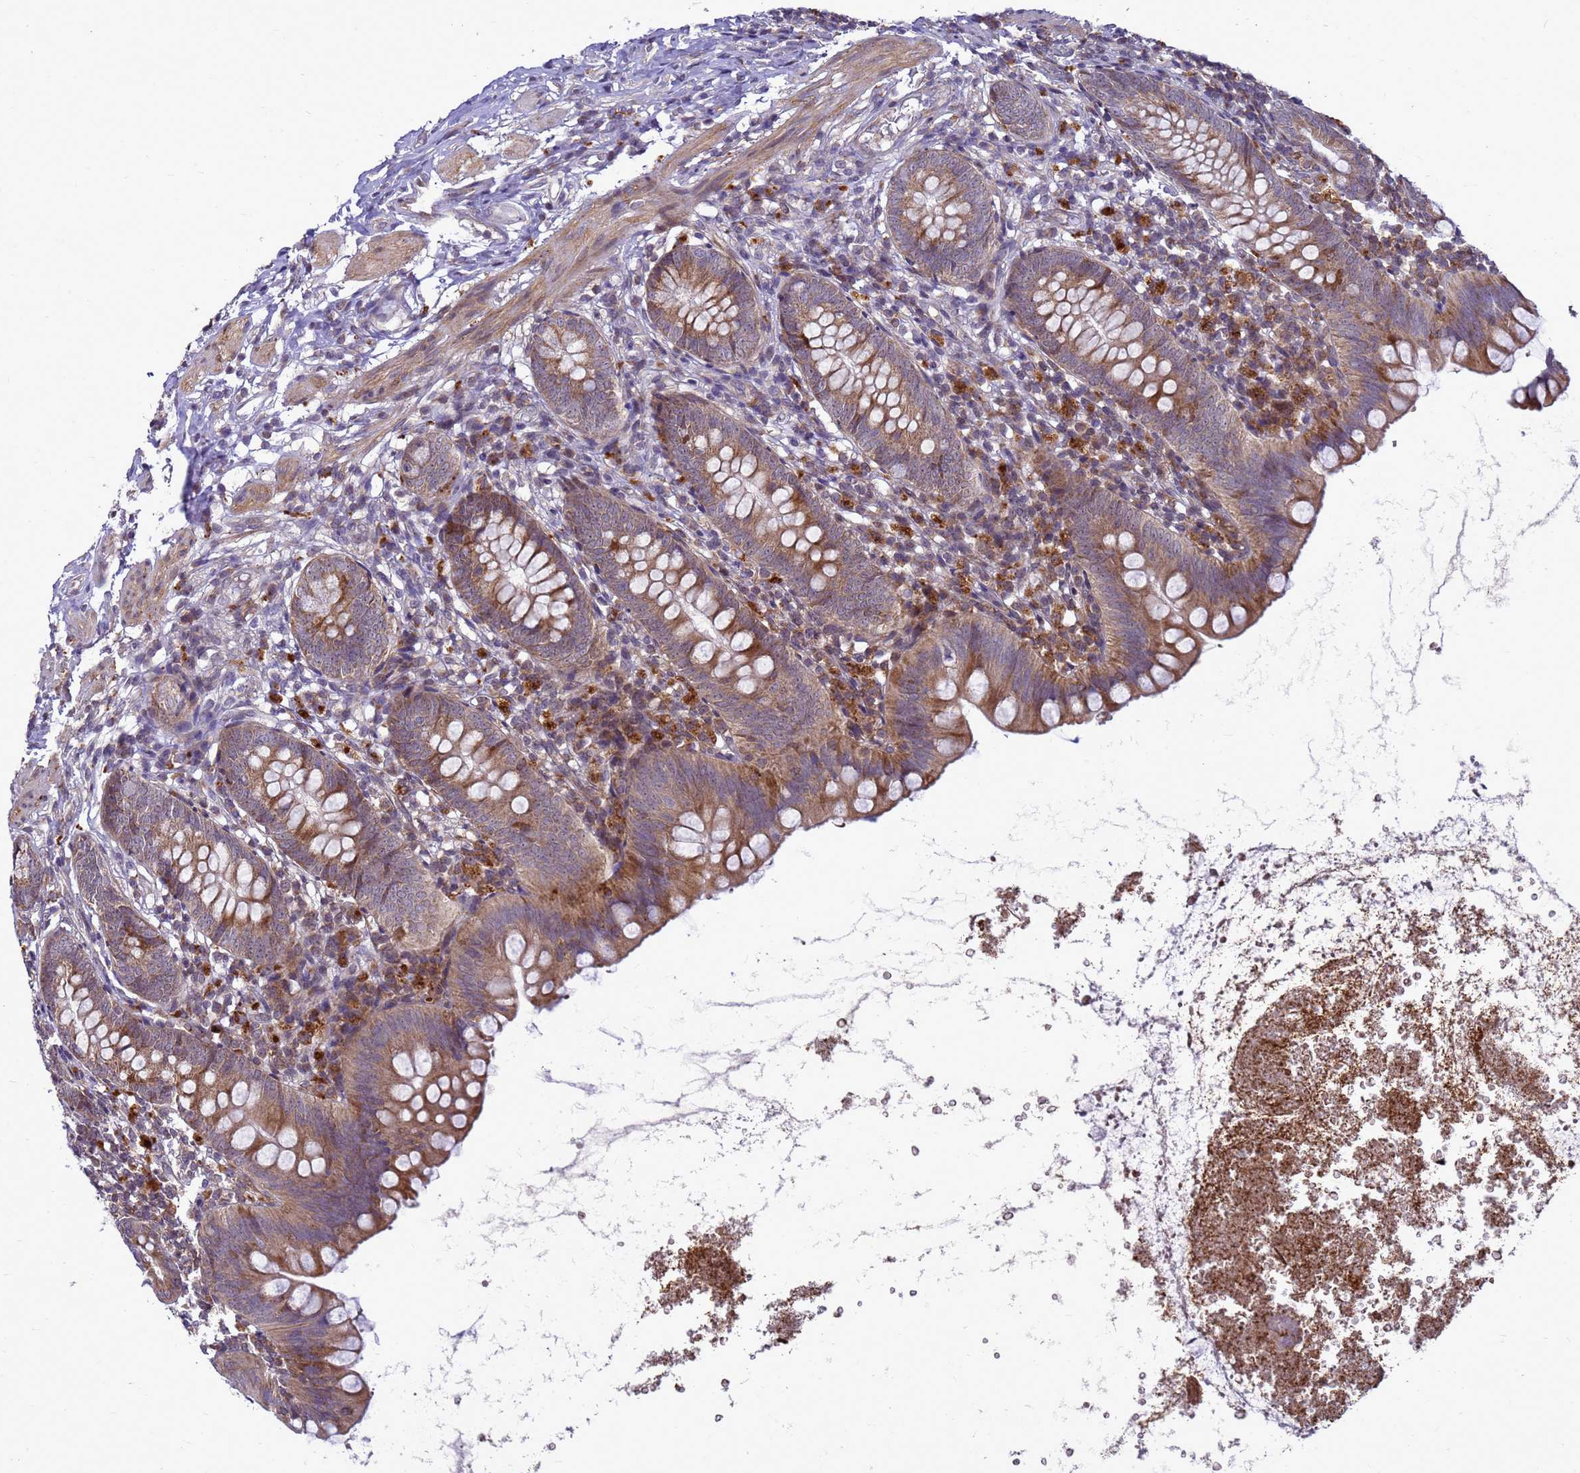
{"staining": {"intensity": "moderate", "quantity": ">75%", "location": "cytoplasmic/membranous"}, "tissue": "appendix", "cell_type": "Glandular cells", "image_type": "normal", "snomed": [{"axis": "morphology", "description": "Normal tissue, NOS"}, {"axis": "topography", "description": "Appendix"}], "caption": "Brown immunohistochemical staining in benign appendix reveals moderate cytoplasmic/membranous positivity in approximately >75% of glandular cells. The staining is performed using DAB (3,3'-diaminobenzidine) brown chromogen to label protein expression. The nuclei are counter-stained blue using hematoxylin.", "gene": "C12orf43", "patient": {"sex": "female", "age": 62}}